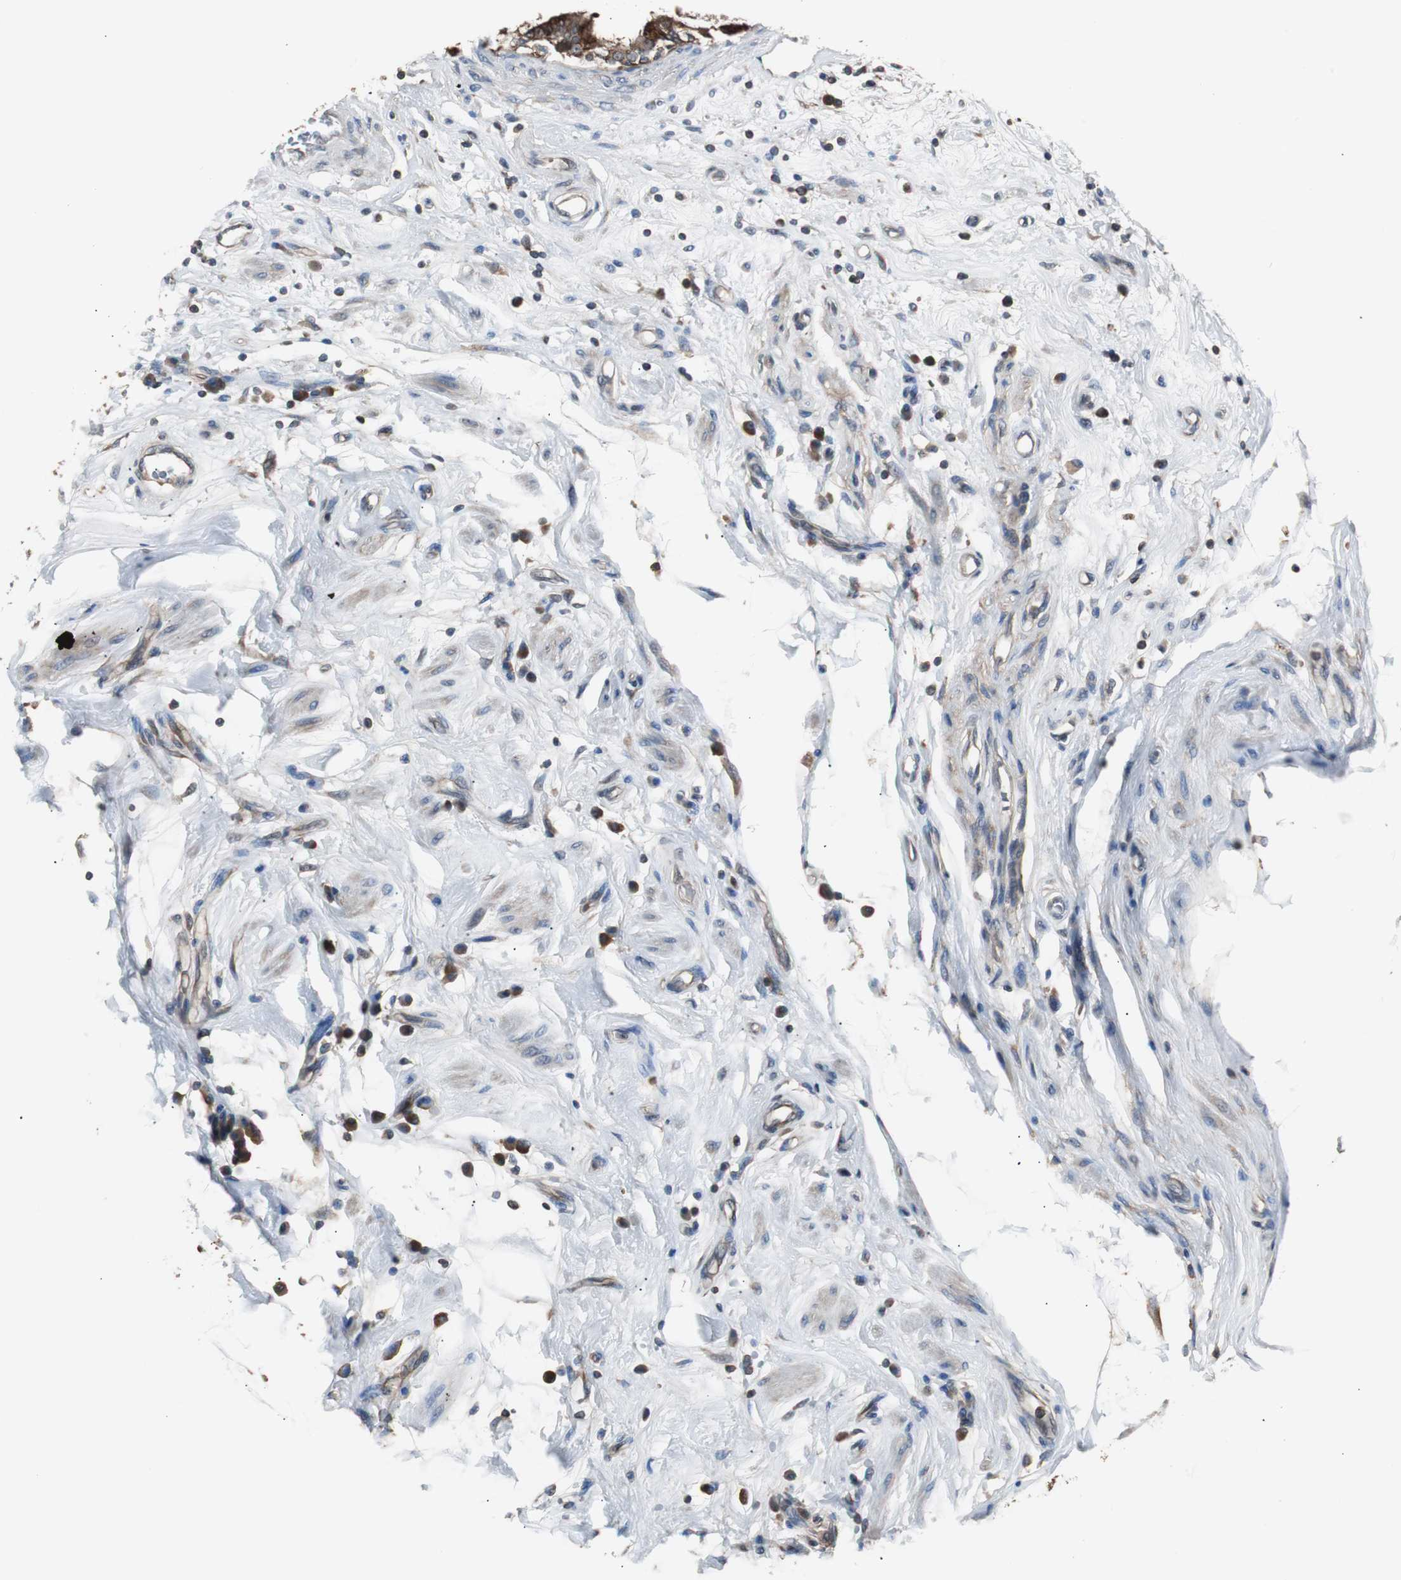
{"staining": {"intensity": "strong", "quantity": ">75%", "location": "cytoplasmic/membranous"}, "tissue": "epididymis", "cell_type": "Glandular cells", "image_type": "normal", "snomed": [{"axis": "morphology", "description": "Normal tissue, NOS"}, {"axis": "morphology", "description": "Inflammation, NOS"}, {"axis": "topography", "description": "Epididymis"}], "caption": "Immunohistochemistry (IHC) staining of benign epididymis, which reveals high levels of strong cytoplasmic/membranous staining in about >75% of glandular cells indicating strong cytoplasmic/membranous protein positivity. The staining was performed using DAB (3,3'-diaminobenzidine) (brown) for protein detection and nuclei were counterstained in hematoxylin (blue).", "gene": "CAPNS1", "patient": {"sex": "male", "age": 84}}